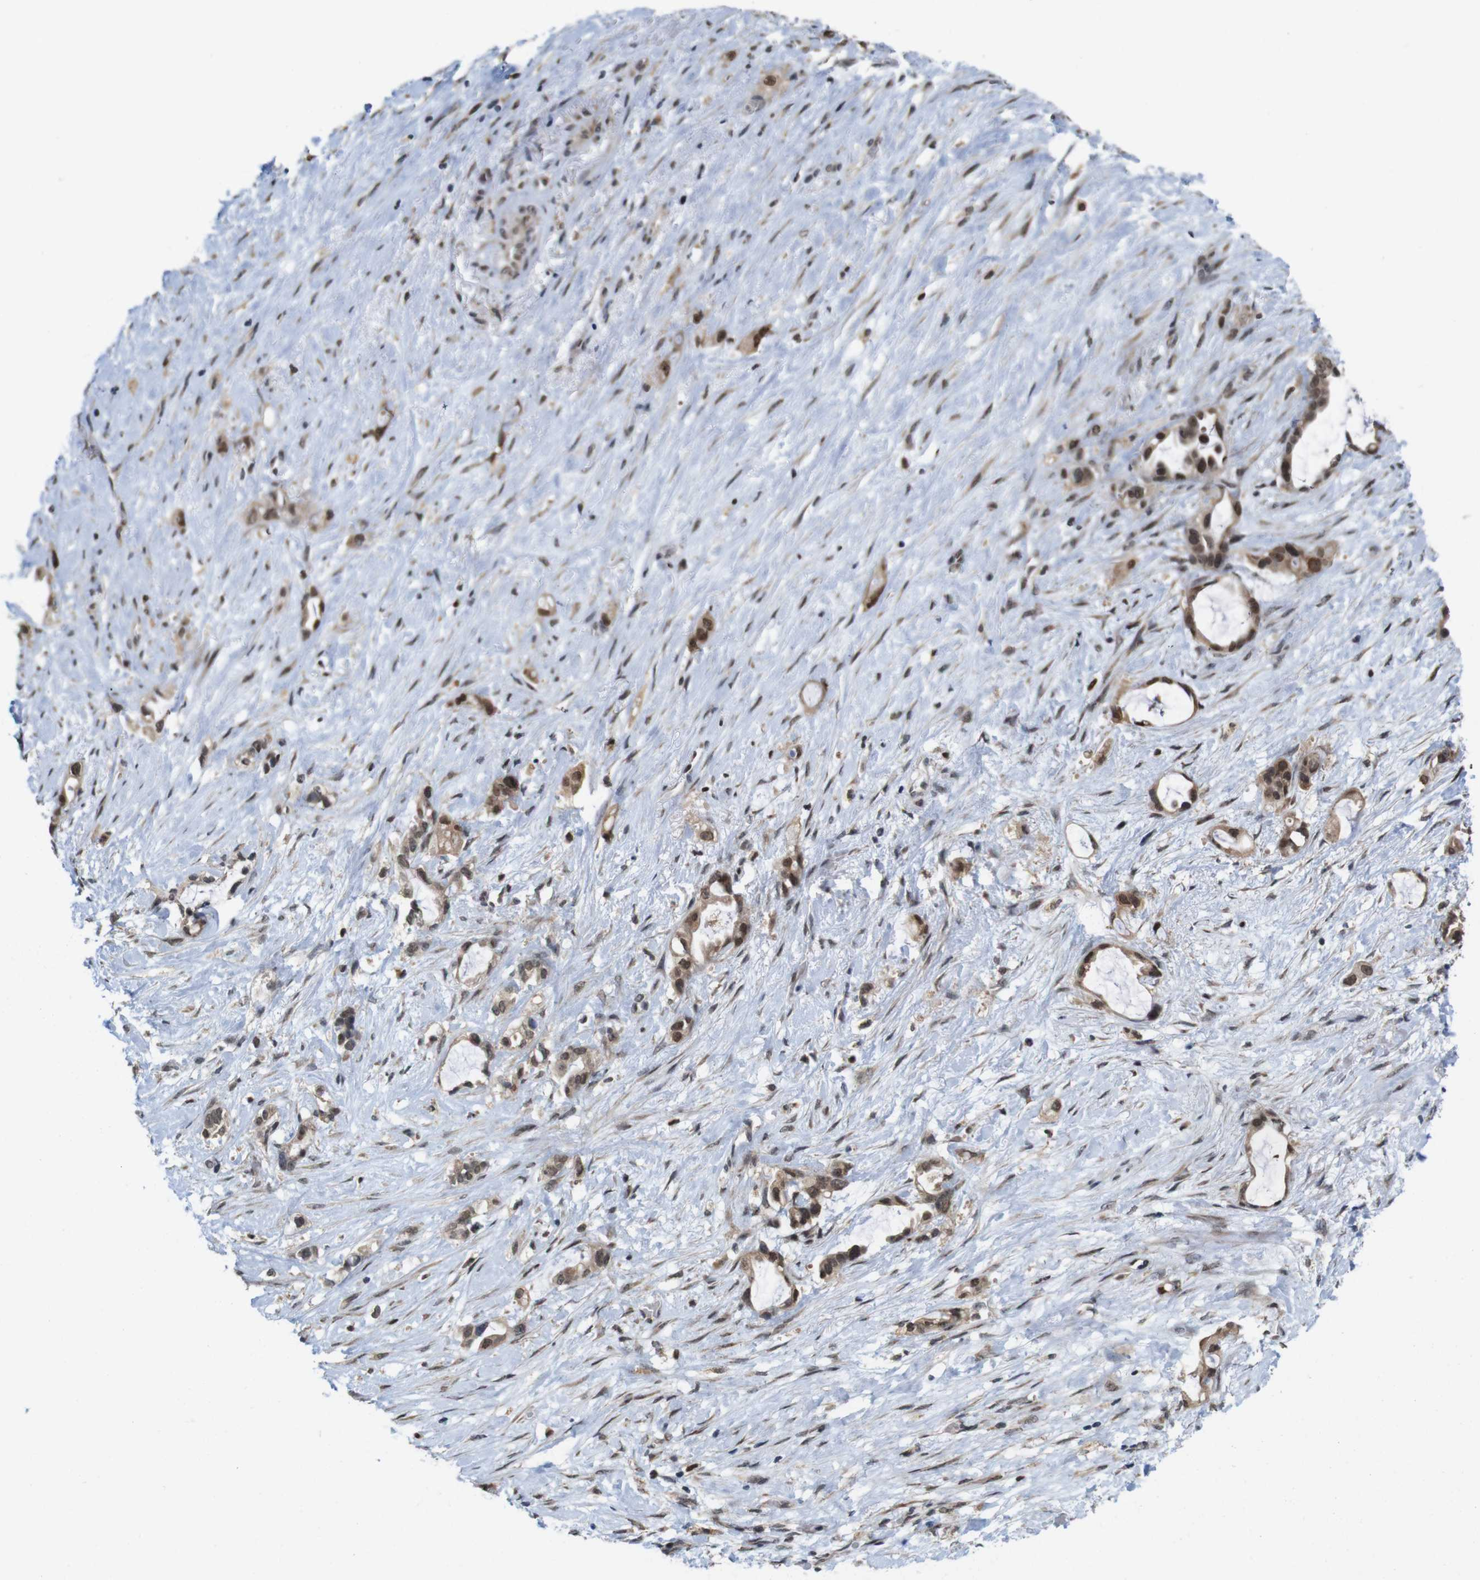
{"staining": {"intensity": "moderate", "quantity": ">75%", "location": "cytoplasmic/membranous,nuclear"}, "tissue": "liver cancer", "cell_type": "Tumor cells", "image_type": "cancer", "snomed": [{"axis": "morphology", "description": "Cholangiocarcinoma"}, {"axis": "topography", "description": "Liver"}], "caption": "Moderate cytoplasmic/membranous and nuclear positivity is present in about >75% of tumor cells in liver cancer (cholangiocarcinoma).", "gene": "PNMA8A", "patient": {"sex": "female", "age": 65}}